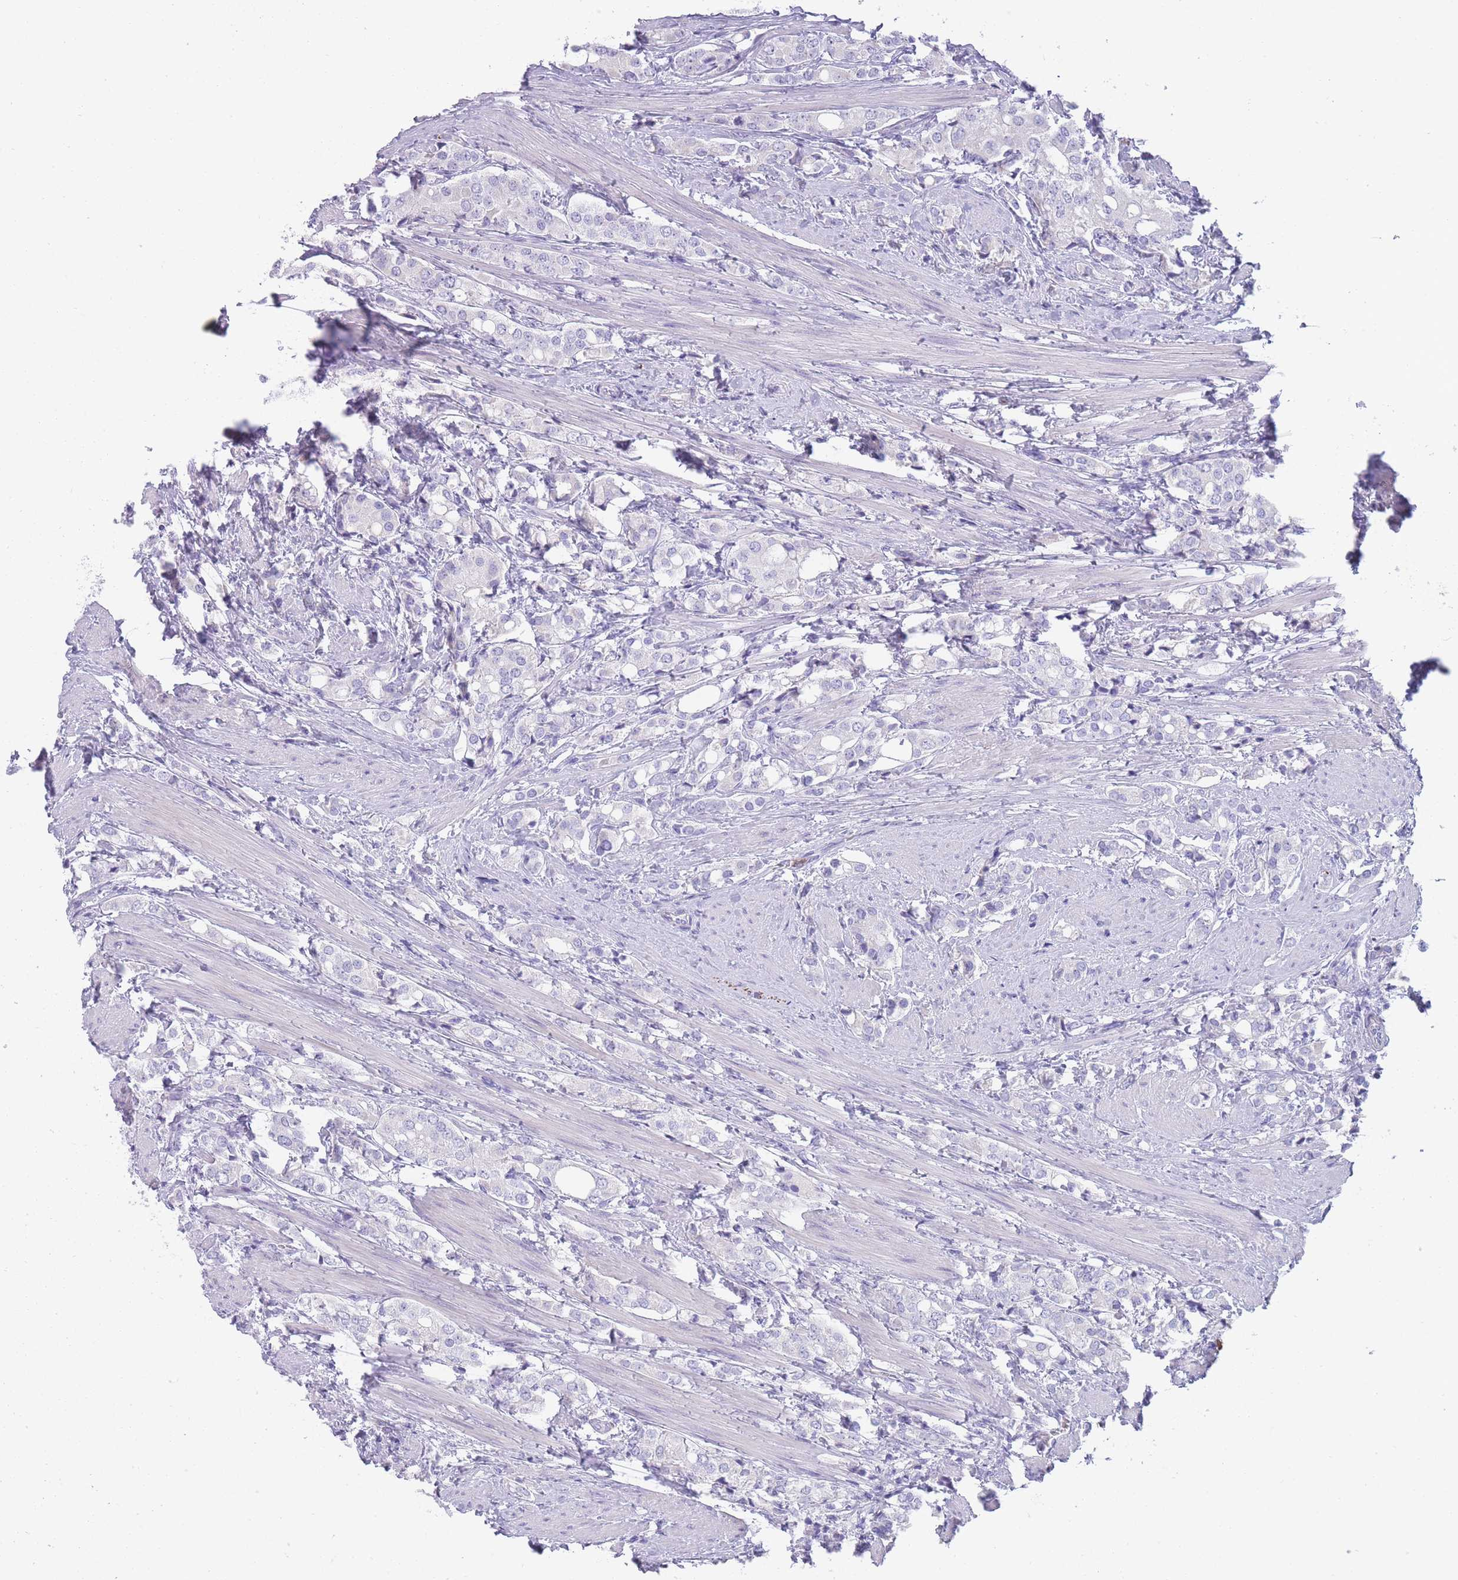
{"staining": {"intensity": "negative", "quantity": "none", "location": "none"}, "tissue": "prostate cancer", "cell_type": "Tumor cells", "image_type": "cancer", "snomed": [{"axis": "morphology", "description": "Adenocarcinoma, High grade"}, {"axis": "topography", "description": "Prostate"}], "caption": "A micrograph of human high-grade adenocarcinoma (prostate) is negative for staining in tumor cells. (Brightfield microscopy of DAB (3,3'-diaminobenzidine) immunohistochemistry (IHC) at high magnification).", "gene": "CR1L", "patient": {"sex": "male", "age": 71}}